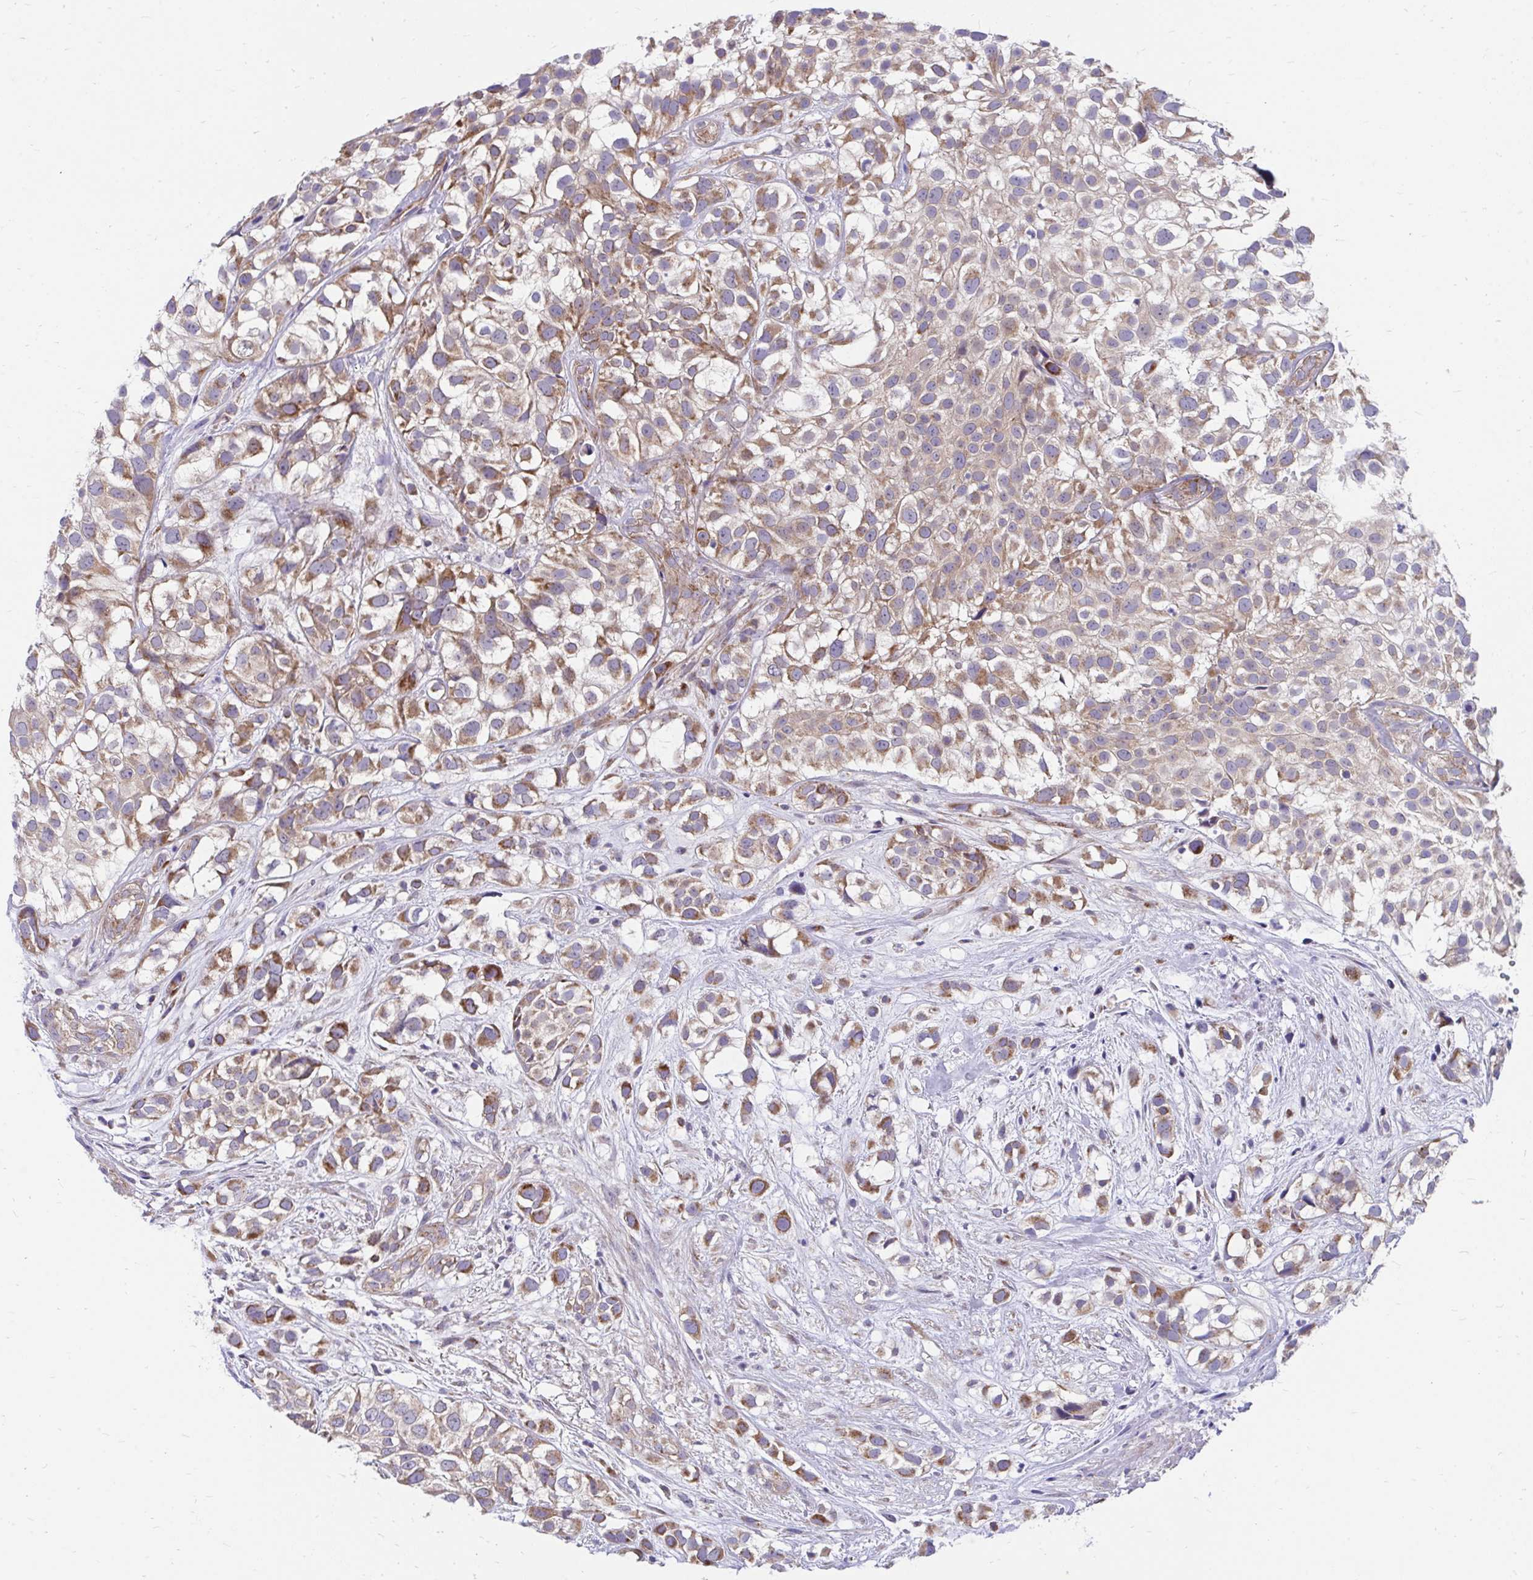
{"staining": {"intensity": "moderate", "quantity": ">75%", "location": "cytoplasmic/membranous"}, "tissue": "urothelial cancer", "cell_type": "Tumor cells", "image_type": "cancer", "snomed": [{"axis": "morphology", "description": "Urothelial carcinoma, High grade"}, {"axis": "topography", "description": "Urinary bladder"}], "caption": "Immunohistochemistry of human urothelial cancer reveals medium levels of moderate cytoplasmic/membranous expression in approximately >75% of tumor cells. Using DAB (3,3'-diaminobenzidine) (brown) and hematoxylin (blue) stains, captured at high magnification using brightfield microscopy.", "gene": "FHIP1B", "patient": {"sex": "male", "age": 56}}